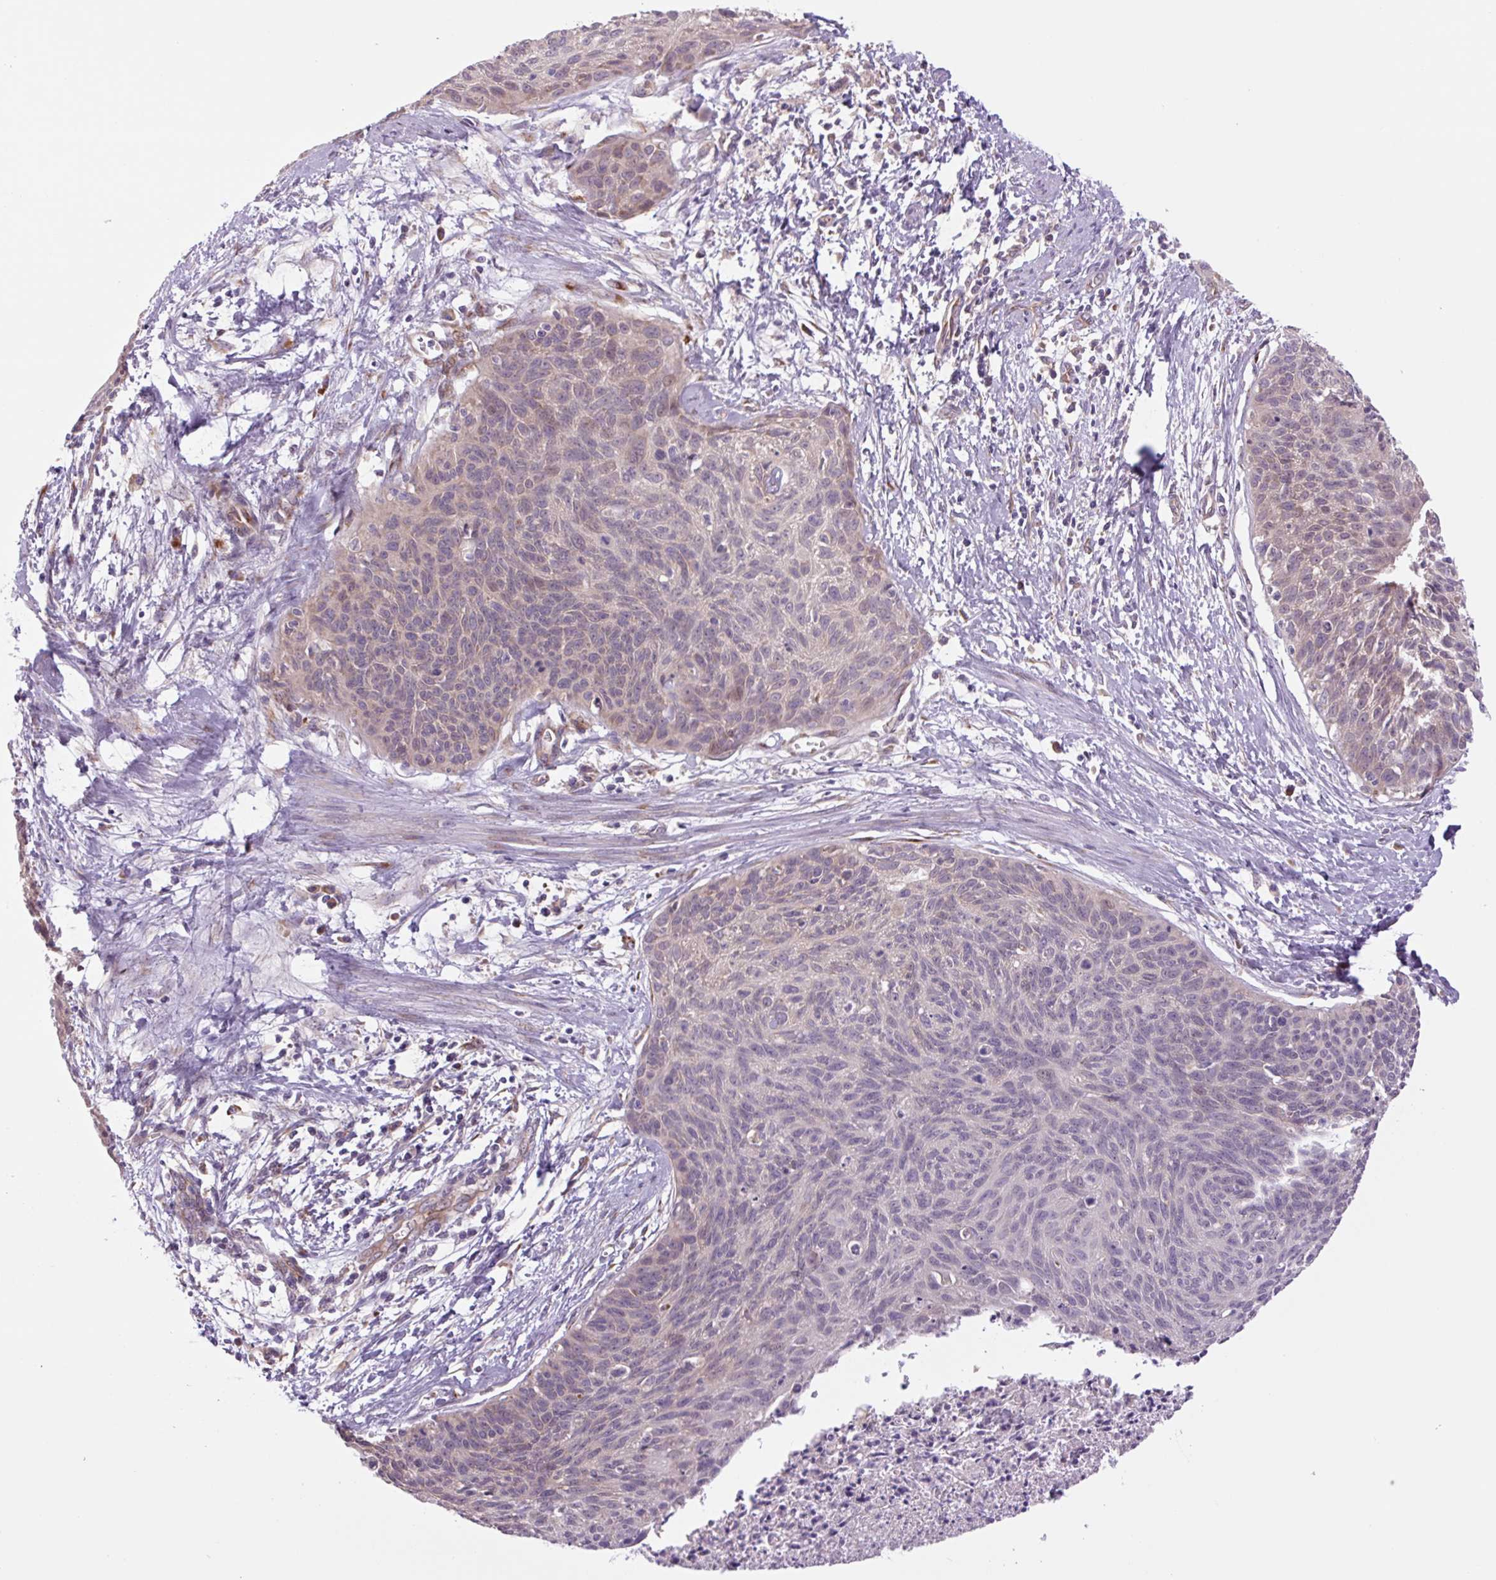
{"staining": {"intensity": "weak", "quantity": "<25%", "location": "cytoplasmic/membranous"}, "tissue": "cervical cancer", "cell_type": "Tumor cells", "image_type": "cancer", "snomed": [{"axis": "morphology", "description": "Squamous cell carcinoma, NOS"}, {"axis": "topography", "description": "Cervix"}], "caption": "DAB immunohistochemical staining of cervical squamous cell carcinoma demonstrates no significant positivity in tumor cells.", "gene": "PLA2G4A", "patient": {"sex": "female", "age": 55}}